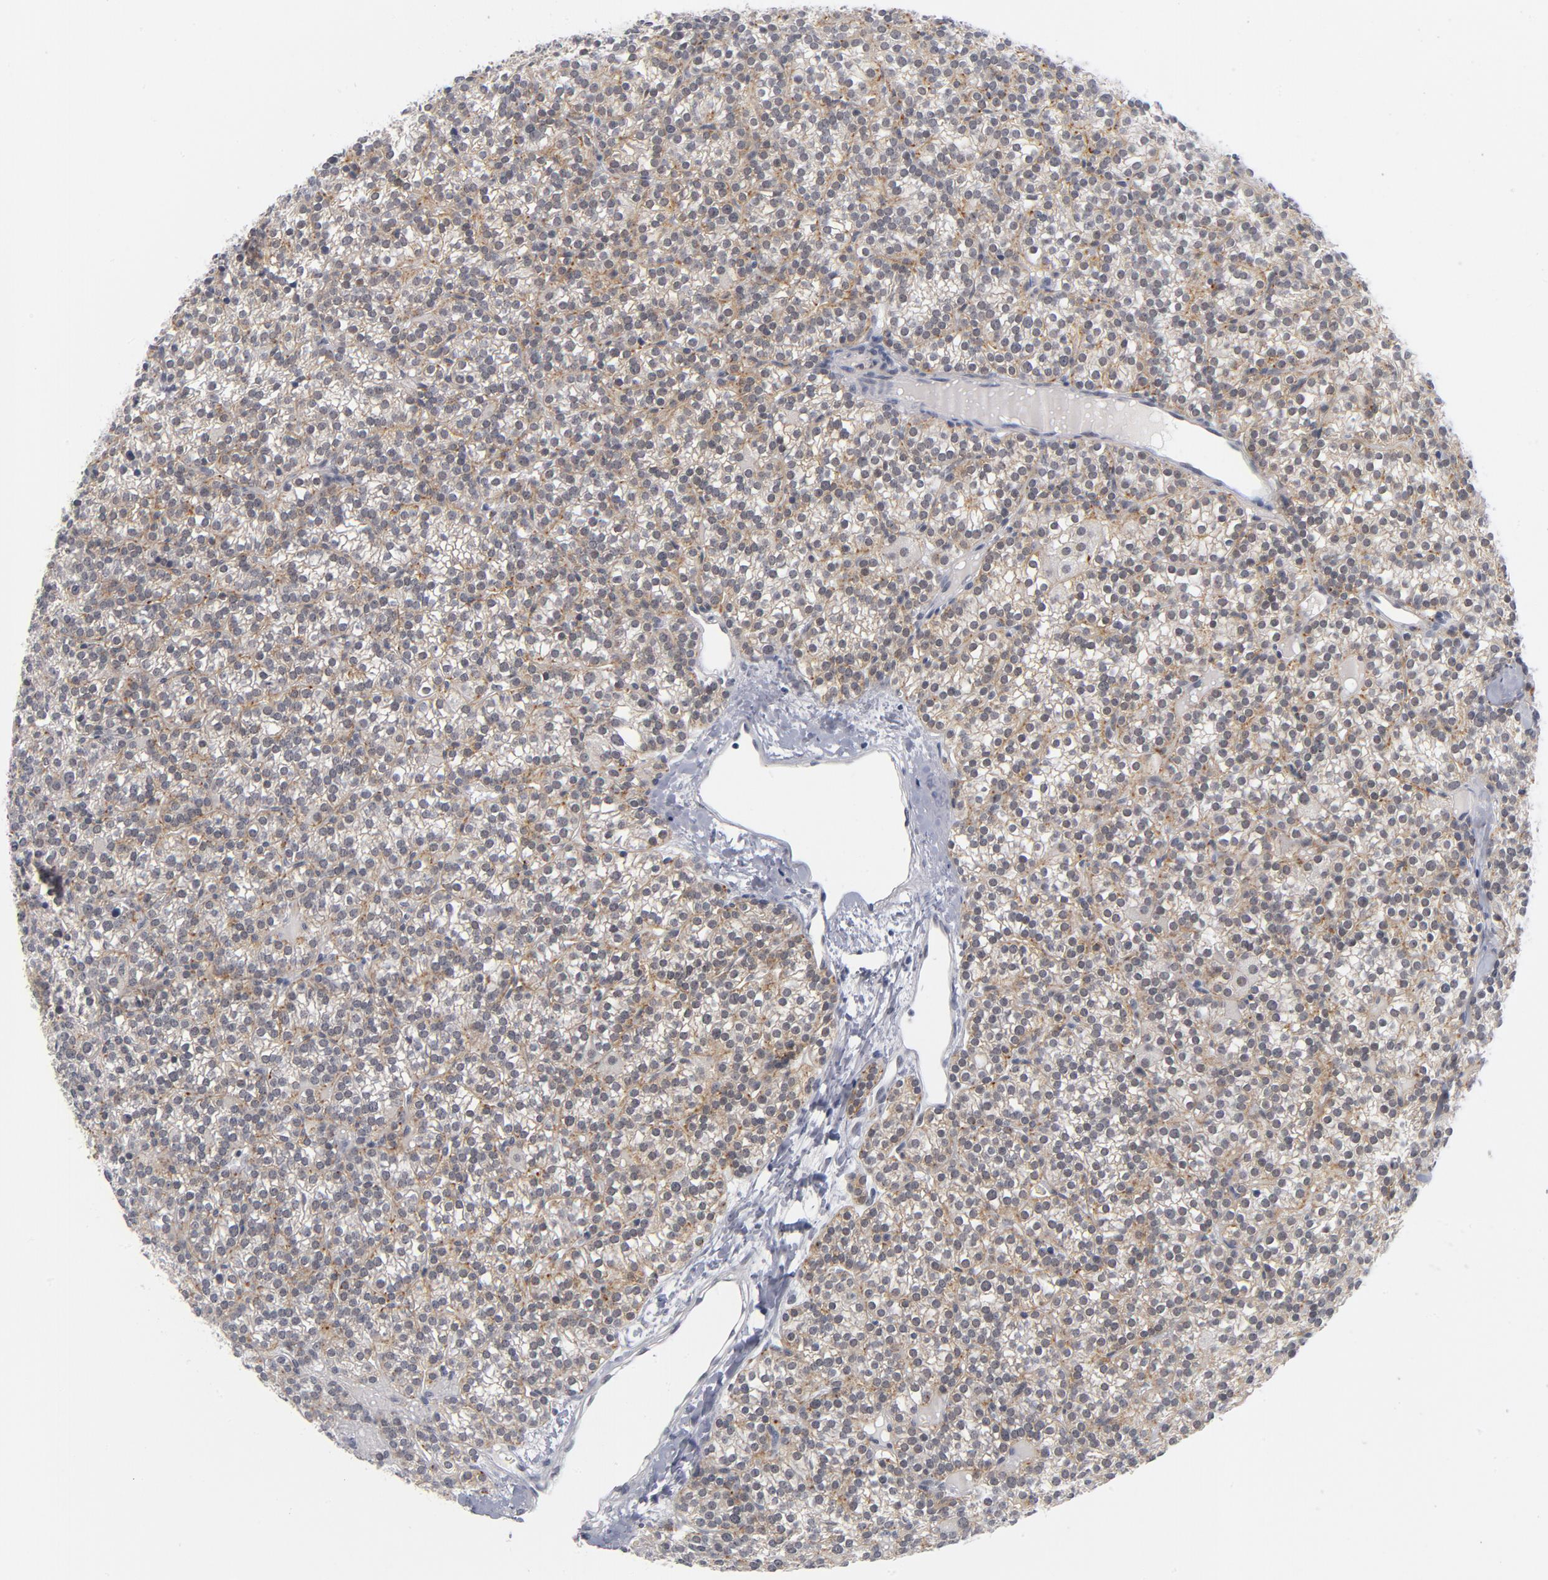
{"staining": {"intensity": "weak", "quantity": "25%-75%", "location": "cytoplasmic/membranous"}, "tissue": "parathyroid gland", "cell_type": "Glandular cells", "image_type": "normal", "snomed": [{"axis": "morphology", "description": "Normal tissue, NOS"}, {"axis": "topography", "description": "Parathyroid gland"}], "caption": "DAB (3,3'-diaminobenzidine) immunohistochemical staining of unremarkable parathyroid gland reveals weak cytoplasmic/membranous protein staining in about 25%-75% of glandular cells.", "gene": "BAP1", "patient": {"sex": "female", "age": 50}}